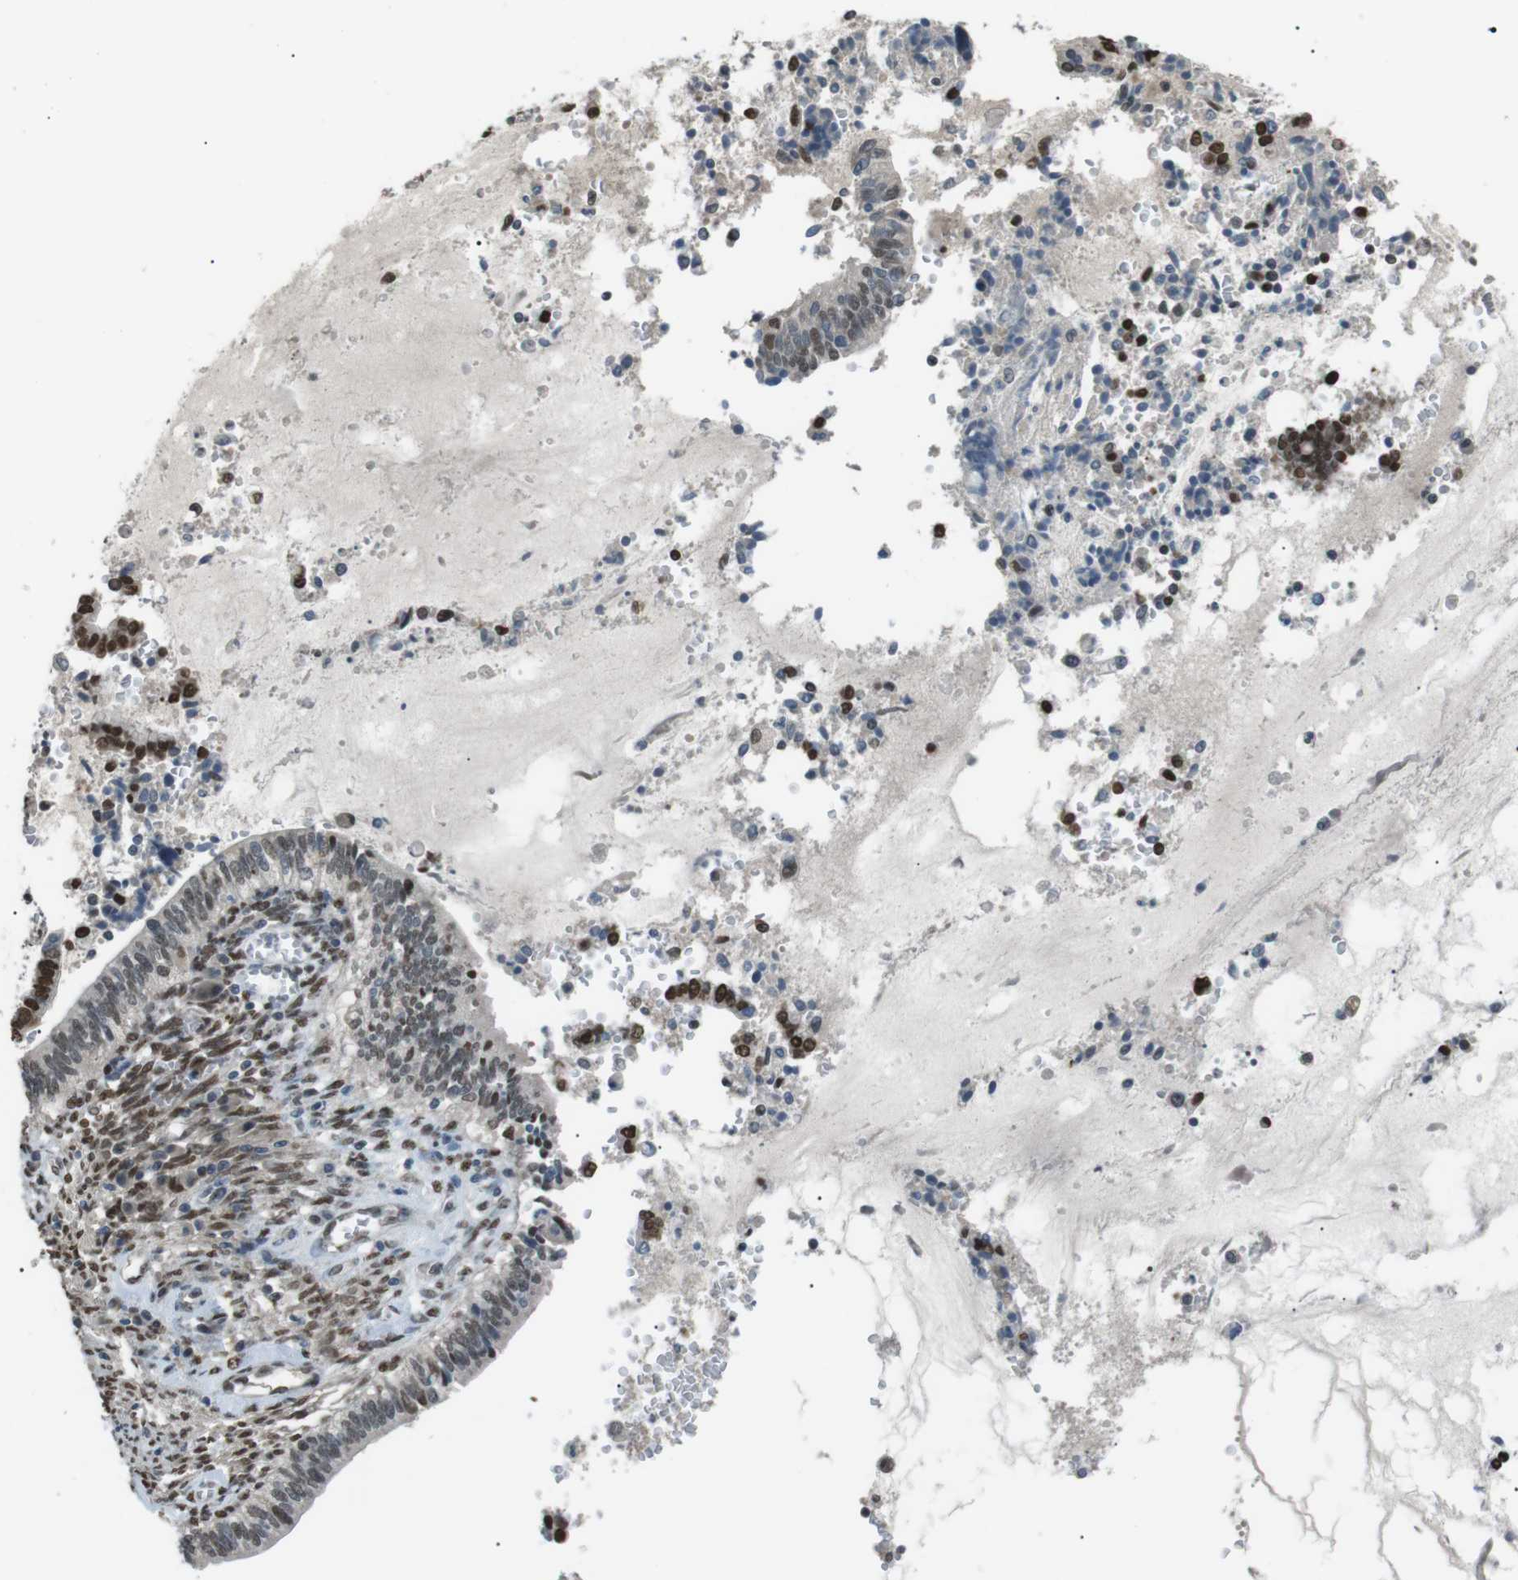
{"staining": {"intensity": "moderate", "quantity": ">75%", "location": "nuclear"}, "tissue": "cervical cancer", "cell_type": "Tumor cells", "image_type": "cancer", "snomed": [{"axis": "morphology", "description": "Adenocarcinoma, NOS"}, {"axis": "topography", "description": "Cervix"}], "caption": "Cervical cancer (adenocarcinoma) was stained to show a protein in brown. There is medium levels of moderate nuclear staining in approximately >75% of tumor cells. The staining is performed using DAB brown chromogen to label protein expression. The nuclei are counter-stained blue using hematoxylin.", "gene": "SRPK2", "patient": {"sex": "female", "age": 44}}